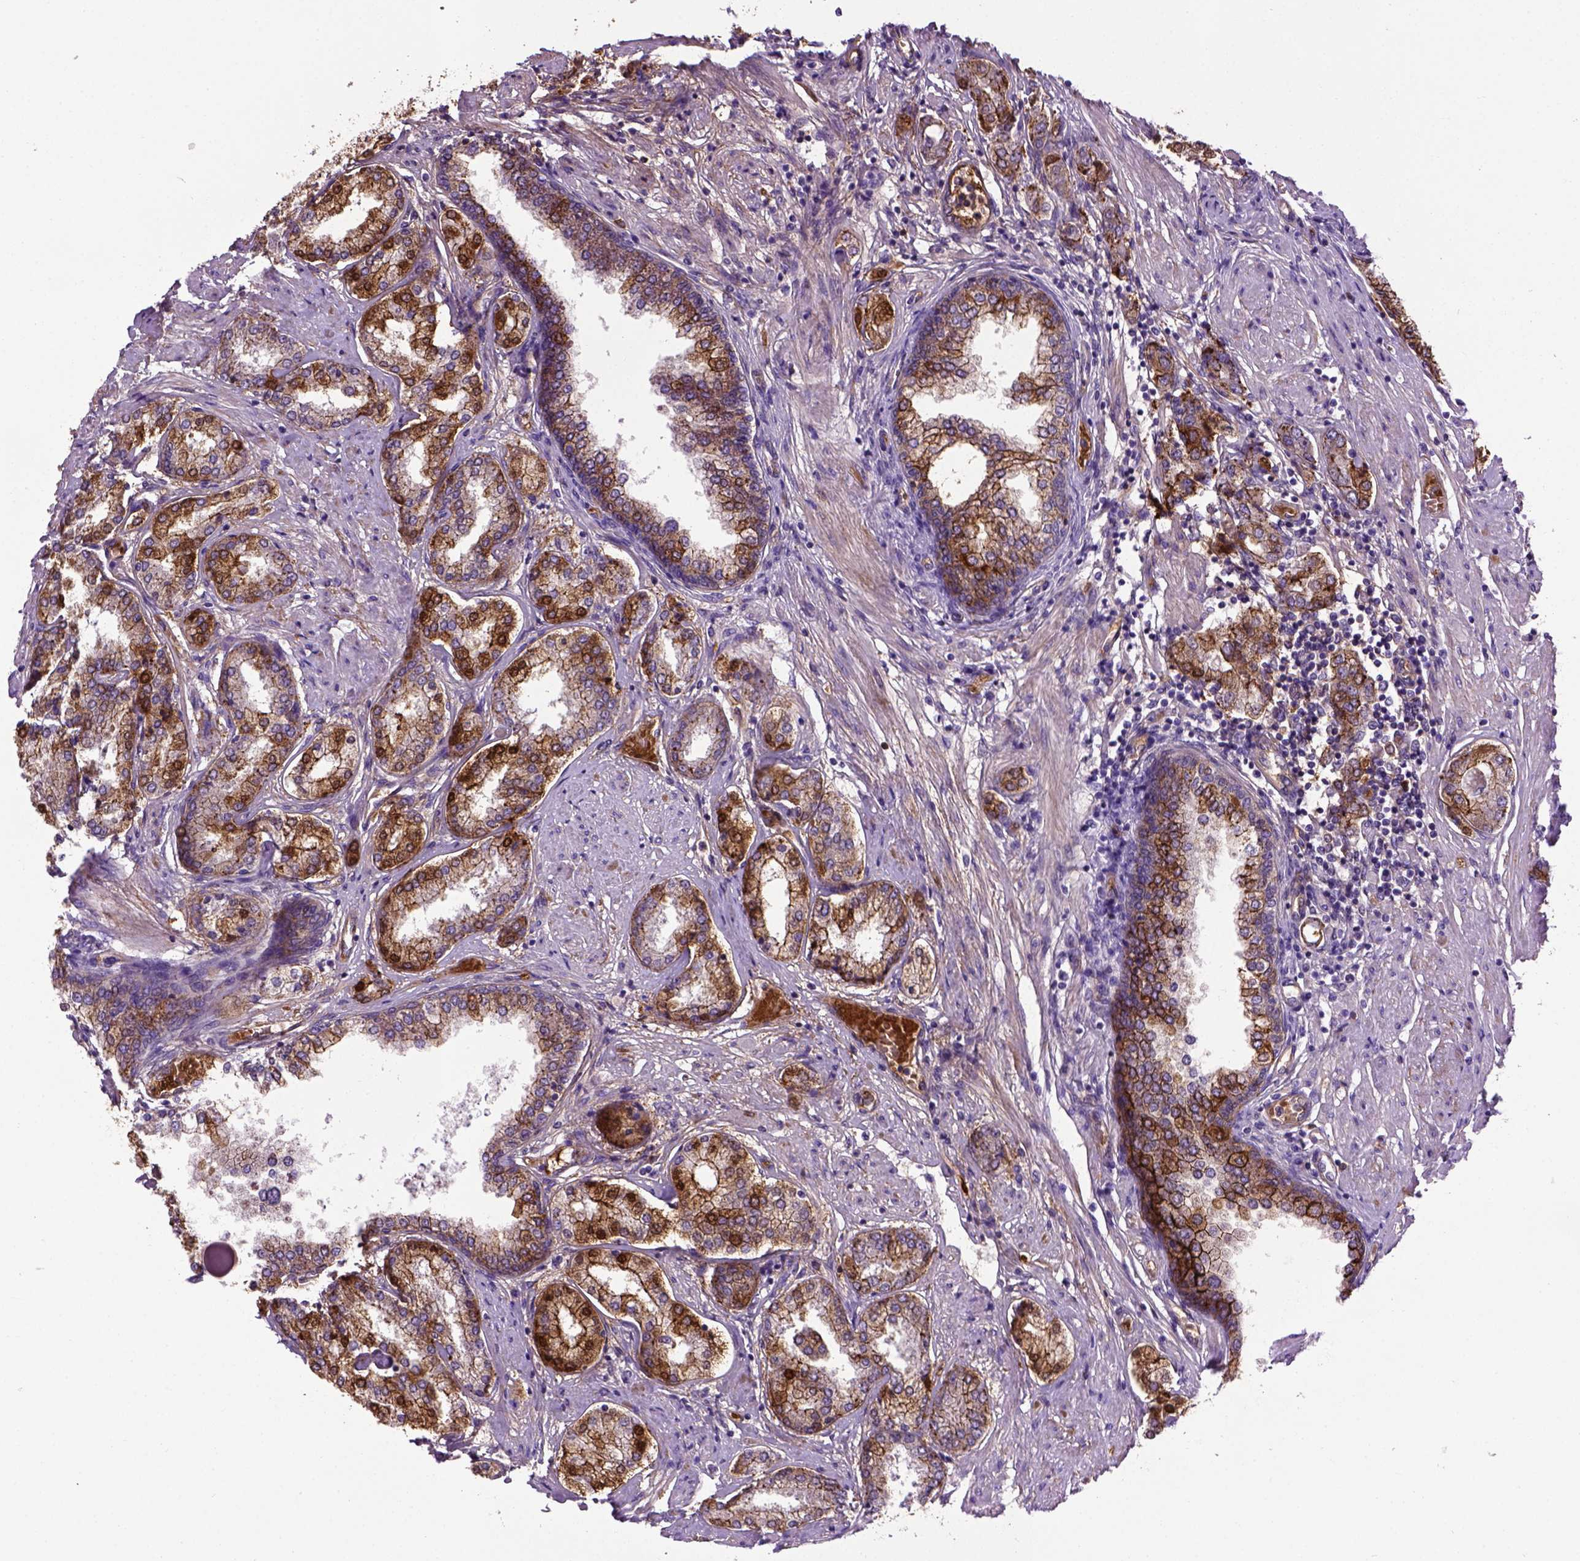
{"staining": {"intensity": "moderate", "quantity": ">75%", "location": "cytoplasmic/membranous"}, "tissue": "prostate cancer", "cell_type": "Tumor cells", "image_type": "cancer", "snomed": [{"axis": "morphology", "description": "Adenocarcinoma, NOS"}, {"axis": "topography", "description": "Prostate"}], "caption": "This is an image of immunohistochemistry staining of prostate adenocarcinoma, which shows moderate positivity in the cytoplasmic/membranous of tumor cells.", "gene": "CDH1", "patient": {"sex": "male", "age": 63}}